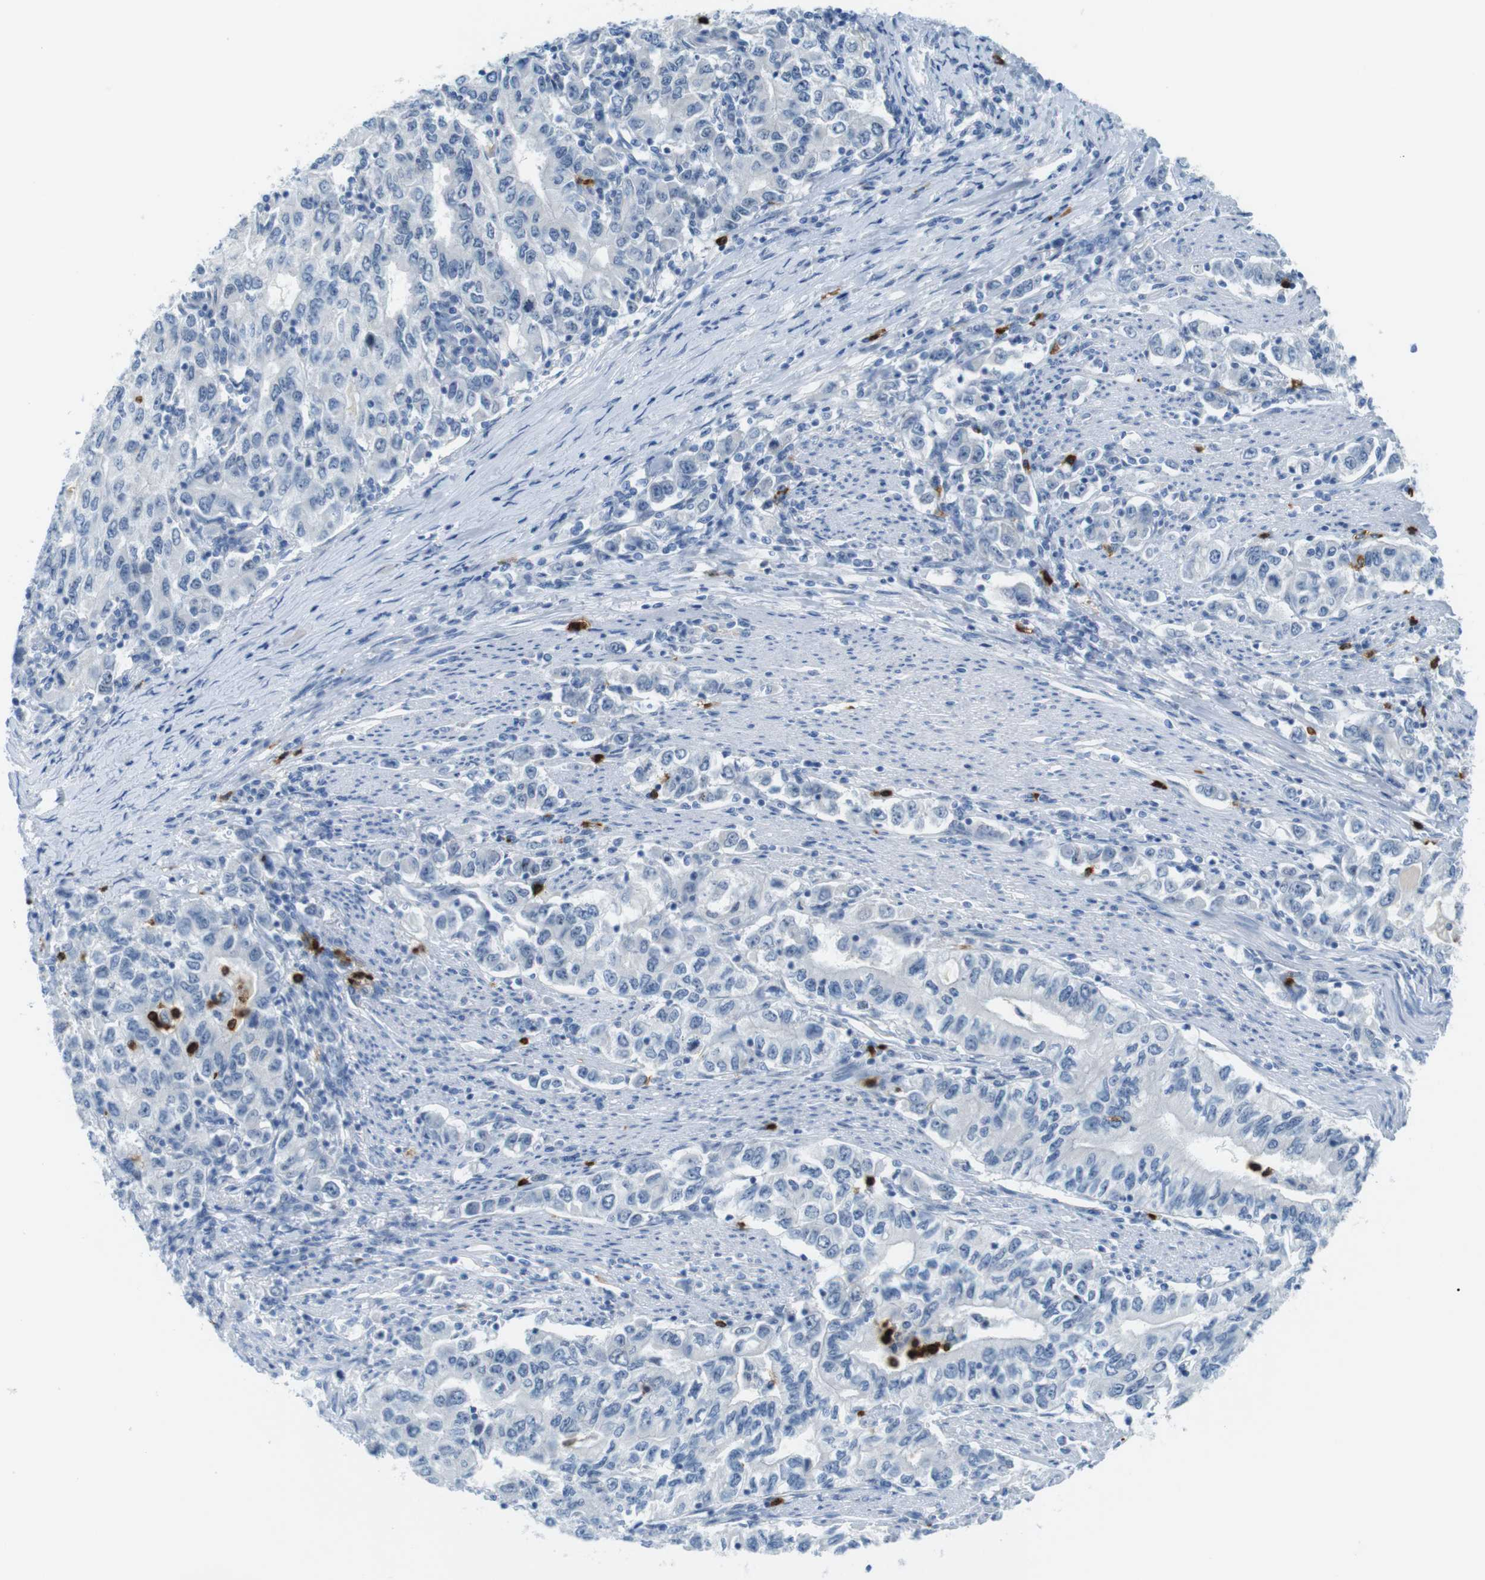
{"staining": {"intensity": "negative", "quantity": "none", "location": "none"}, "tissue": "stomach cancer", "cell_type": "Tumor cells", "image_type": "cancer", "snomed": [{"axis": "morphology", "description": "Adenocarcinoma, NOS"}, {"axis": "topography", "description": "Stomach, lower"}], "caption": "Immunohistochemistry micrograph of neoplastic tissue: stomach cancer (adenocarcinoma) stained with DAB exhibits no significant protein positivity in tumor cells.", "gene": "MCEMP1", "patient": {"sex": "female", "age": 72}}